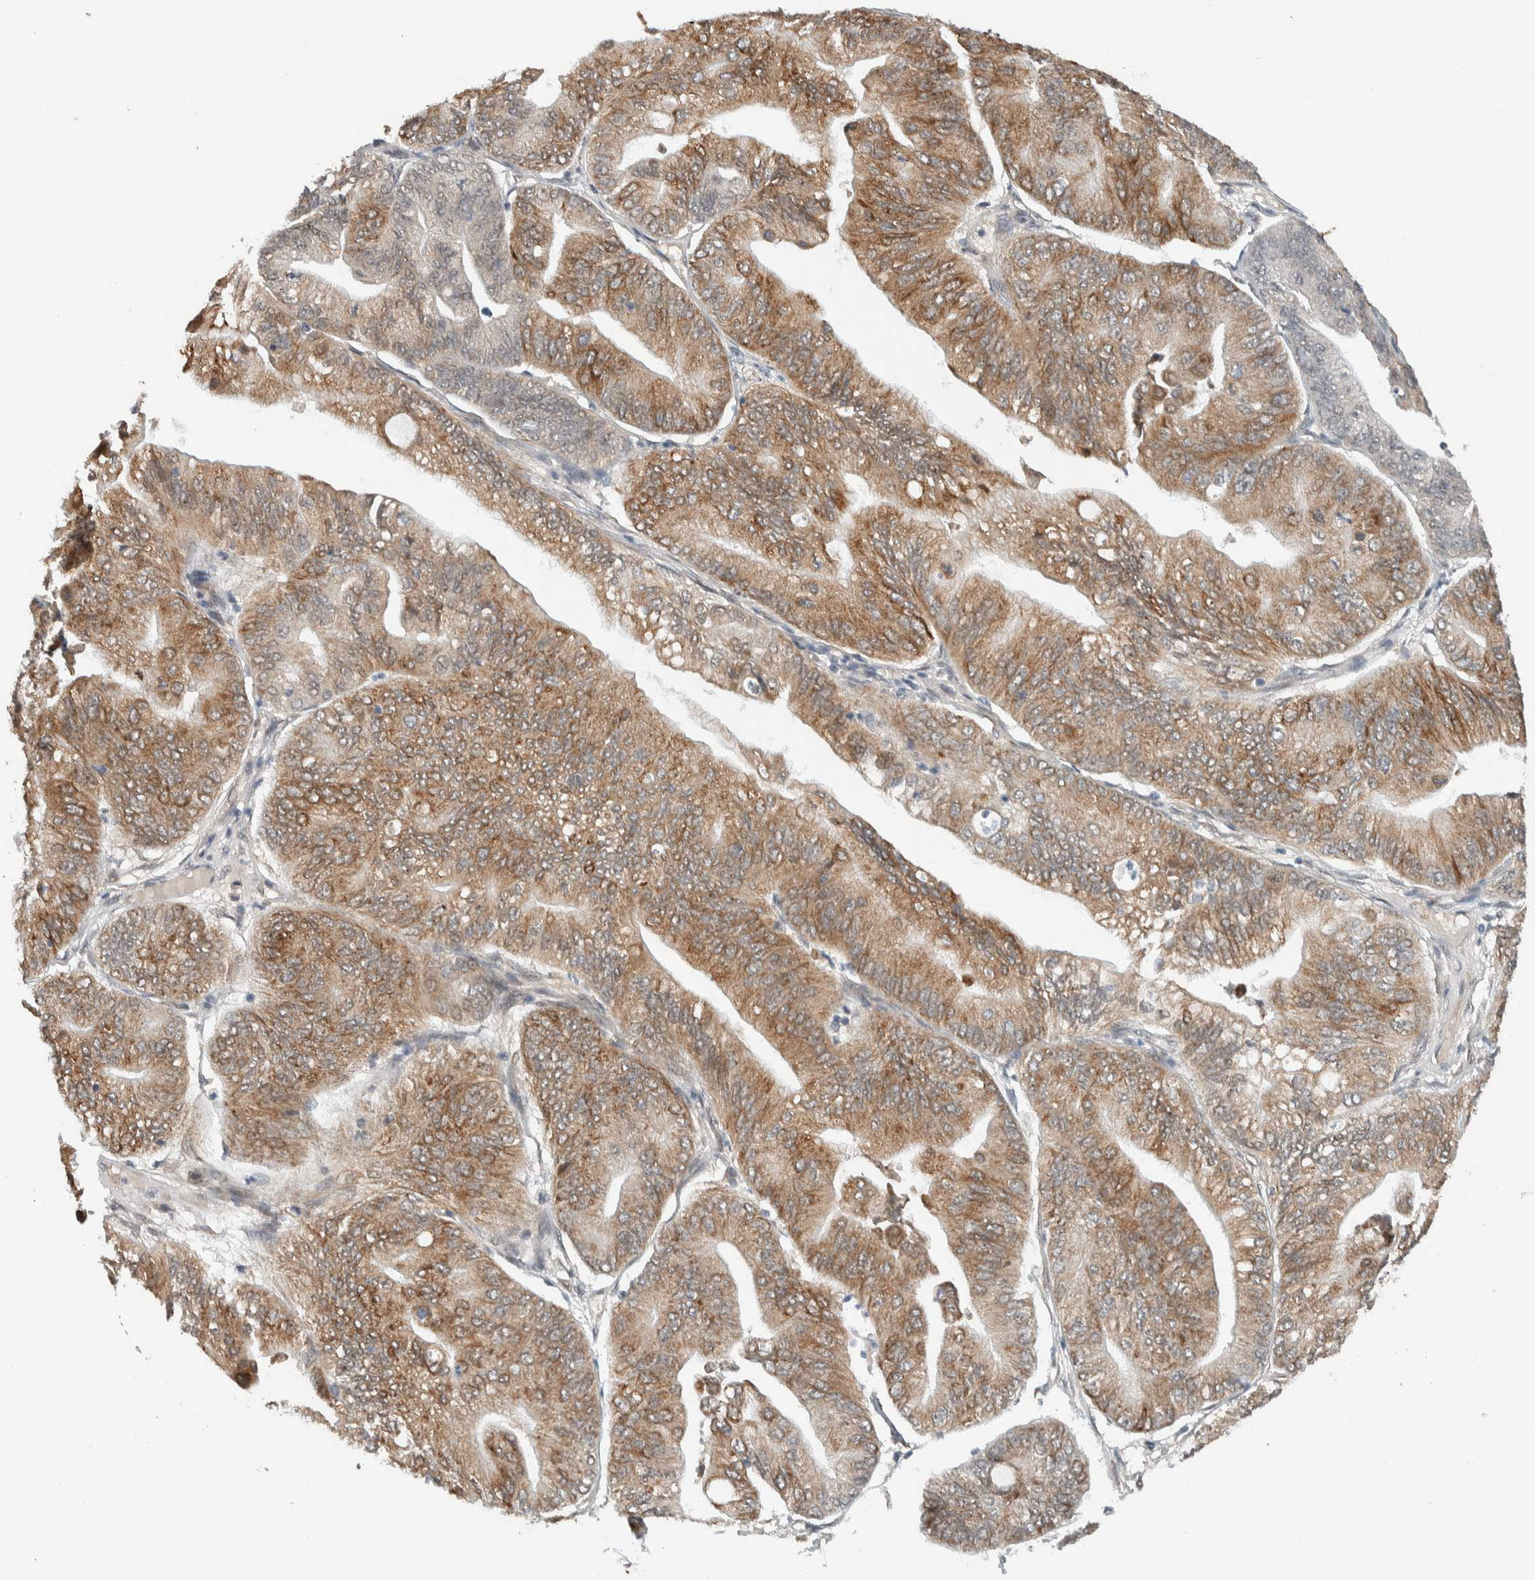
{"staining": {"intensity": "moderate", "quantity": ">75%", "location": "cytoplasmic/membranous"}, "tissue": "ovarian cancer", "cell_type": "Tumor cells", "image_type": "cancer", "snomed": [{"axis": "morphology", "description": "Cystadenocarcinoma, mucinous, NOS"}, {"axis": "topography", "description": "Ovary"}], "caption": "Protein staining shows moderate cytoplasmic/membranous expression in approximately >75% of tumor cells in ovarian cancer.", "gene": "TNRC18", "patient": {"sex": "female", "age": 61}}